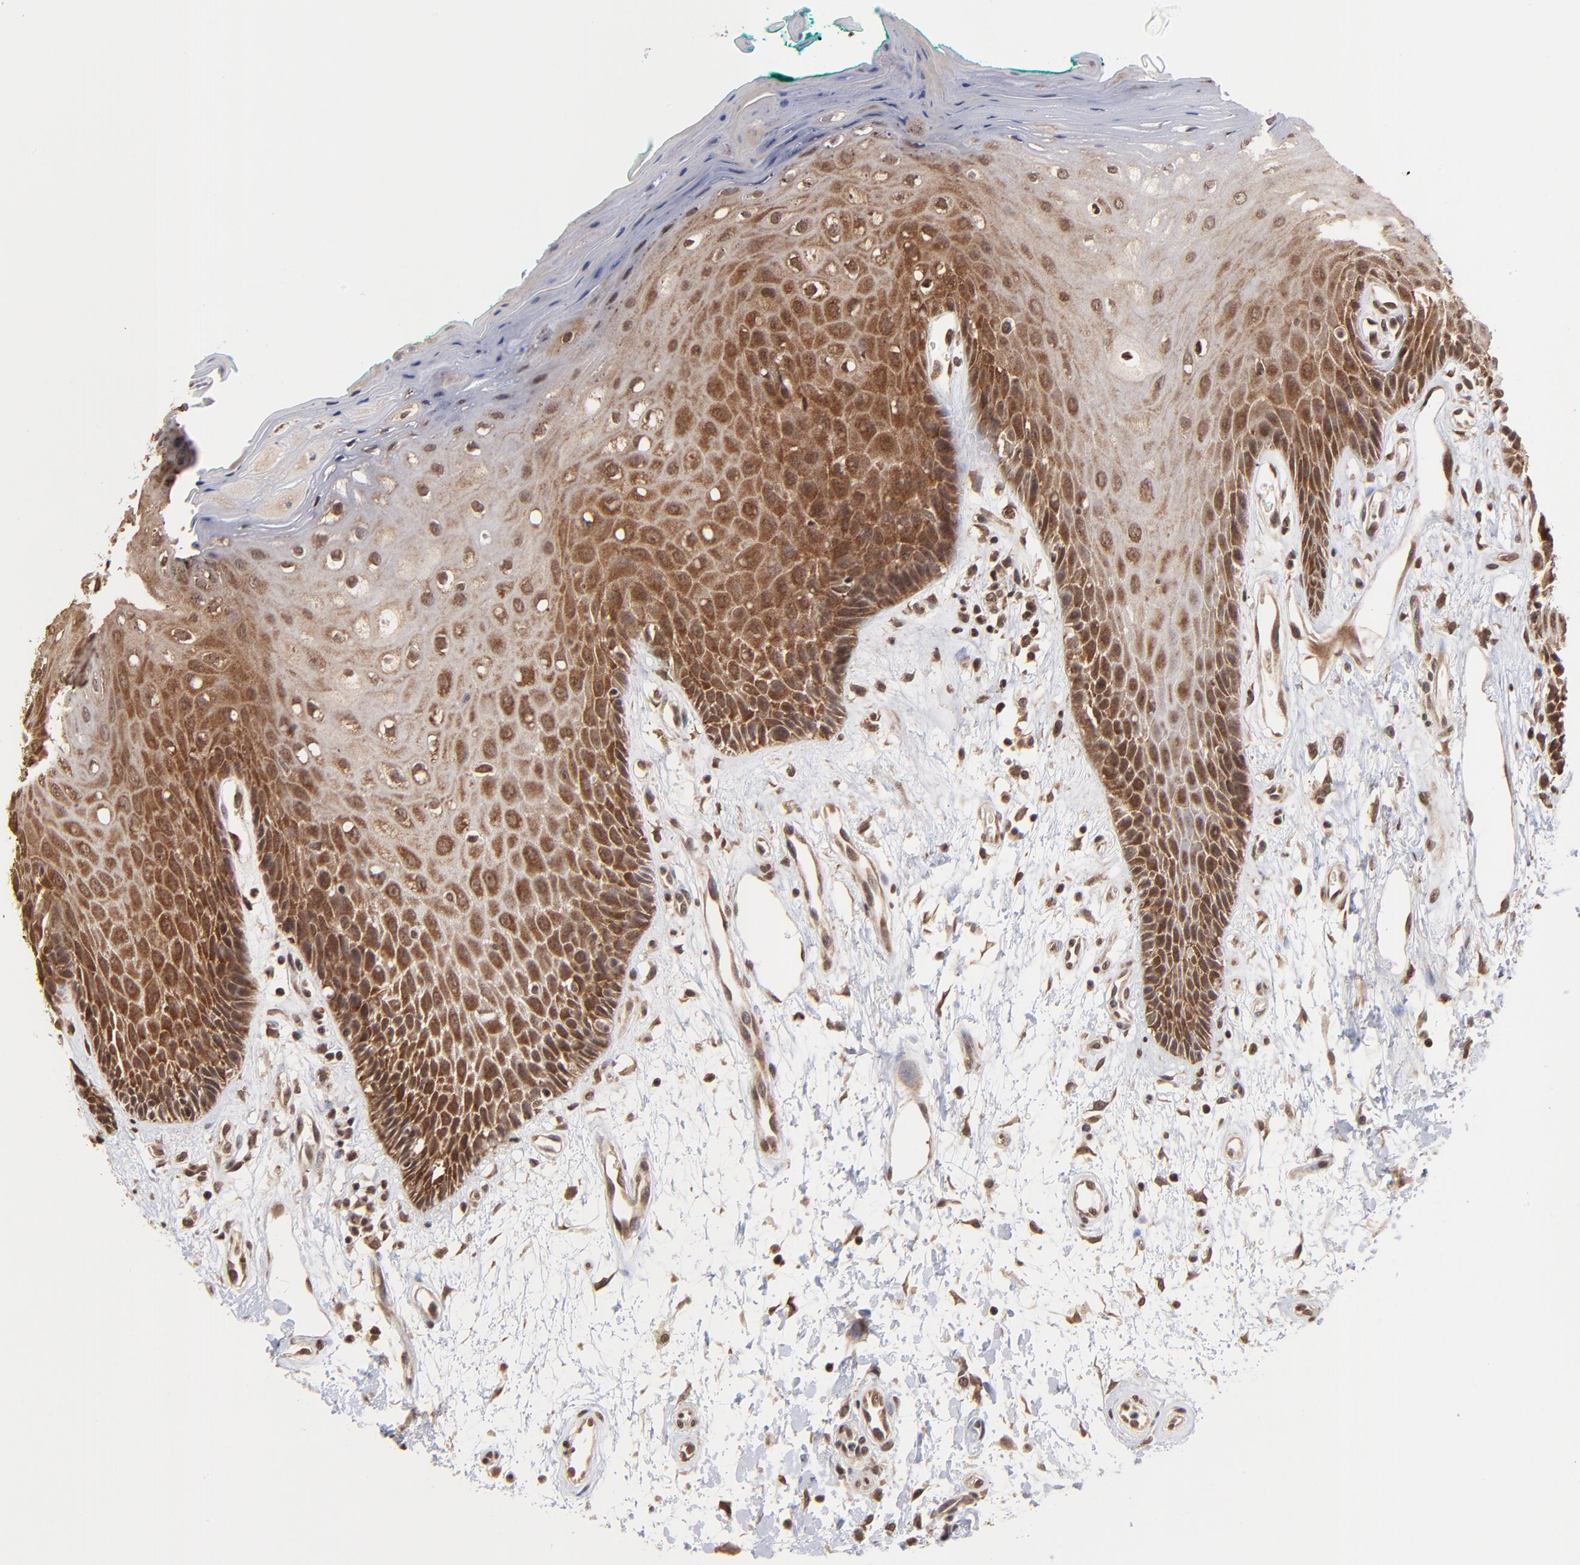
{"staining": {"intensity": "strong", "quantity": "25%-75%", "location": "cytoplasmic/membranous,nuclear"}, "tissue": "oral mucosa", "cell_type": "Squamous epithelial cells", "image_type": "normal", "snomed": [{"axis": "morphology", "description": "Normal tissue, NOS"}, {"axis": "morphology", "description": "Squamous cell carcinoma, NOS"}, {"axis": "topography", "description": "Skeletal muscle"}, {"axis": "topography", "description": "Oral tissue"}, {"axis": "topography", "description": "Head-Neck"}], "caption": "A photomicrograph showing strong cytoplasmic/membranous,nuclear positivity in approximately 25%-75% of squamous epithelial cells in benign oral mucosa, as visualized by brown immunohistochemical staining.", "gene": "BRPF1", "patient": {"sex": "female", "age": 84}}